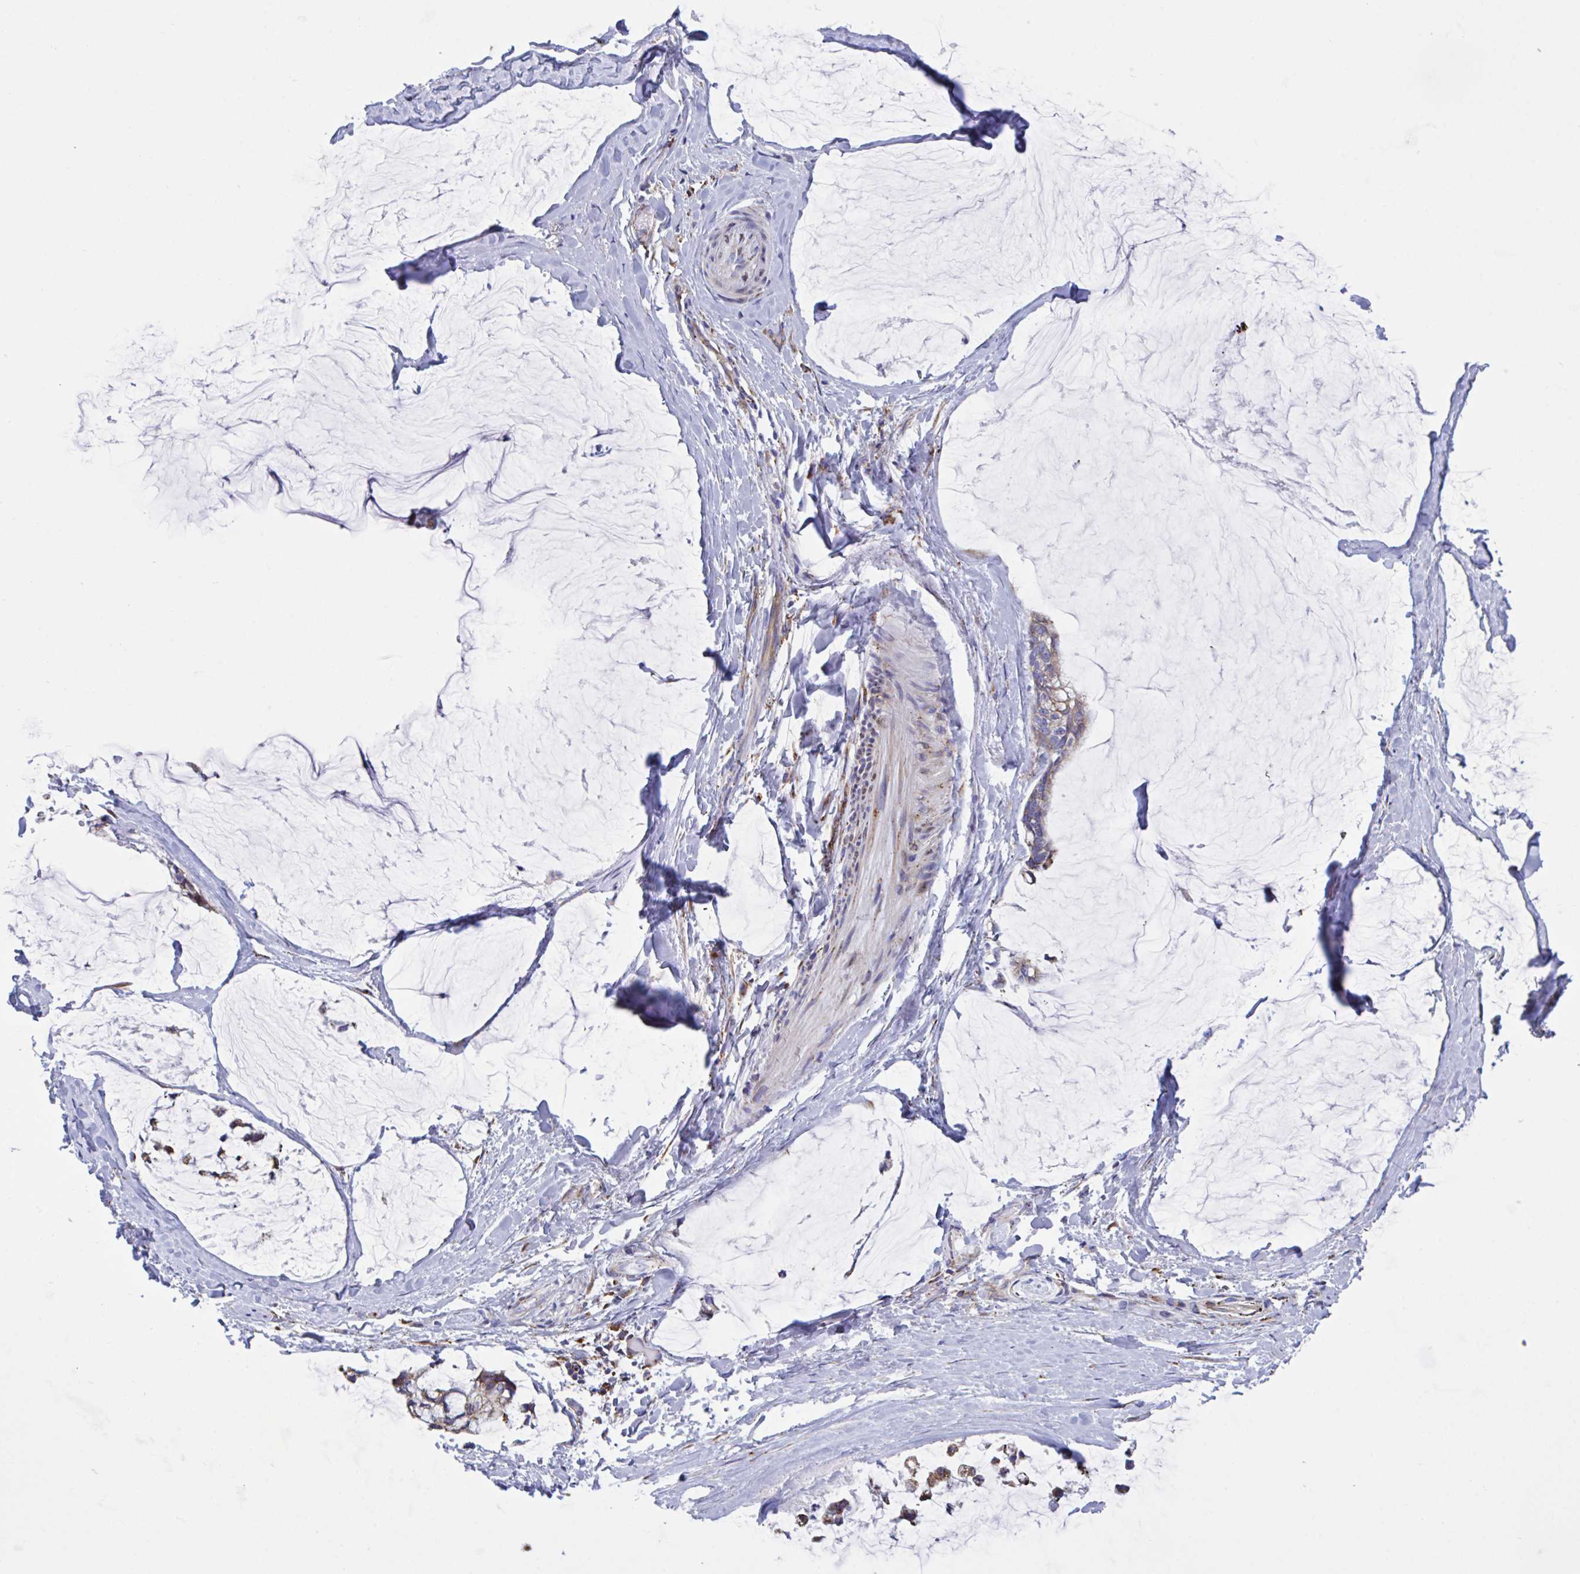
{"staining": {"intensity": "moderate", "quantity": ">75%", "location": "cytoplasmic/membranous"}, "tissue": "ovarian cancer", "cell_type": "Tumor cells", "image_type": "cancer", "snomed": [{"axis": "morphology", "description": "Cystadenocarcinoma, mucinous, NOS"}, {"axis": "topography", "description": "Ovary"}], "caption": "A brown stain labels moderate cytoplasmic/membranous expression of a protein in human ovarian cancer (mucinous cystadenocarcinoma) tumor cells.", "gene": "PEAK3", "patient": {"sex": "female", "age": 39}}